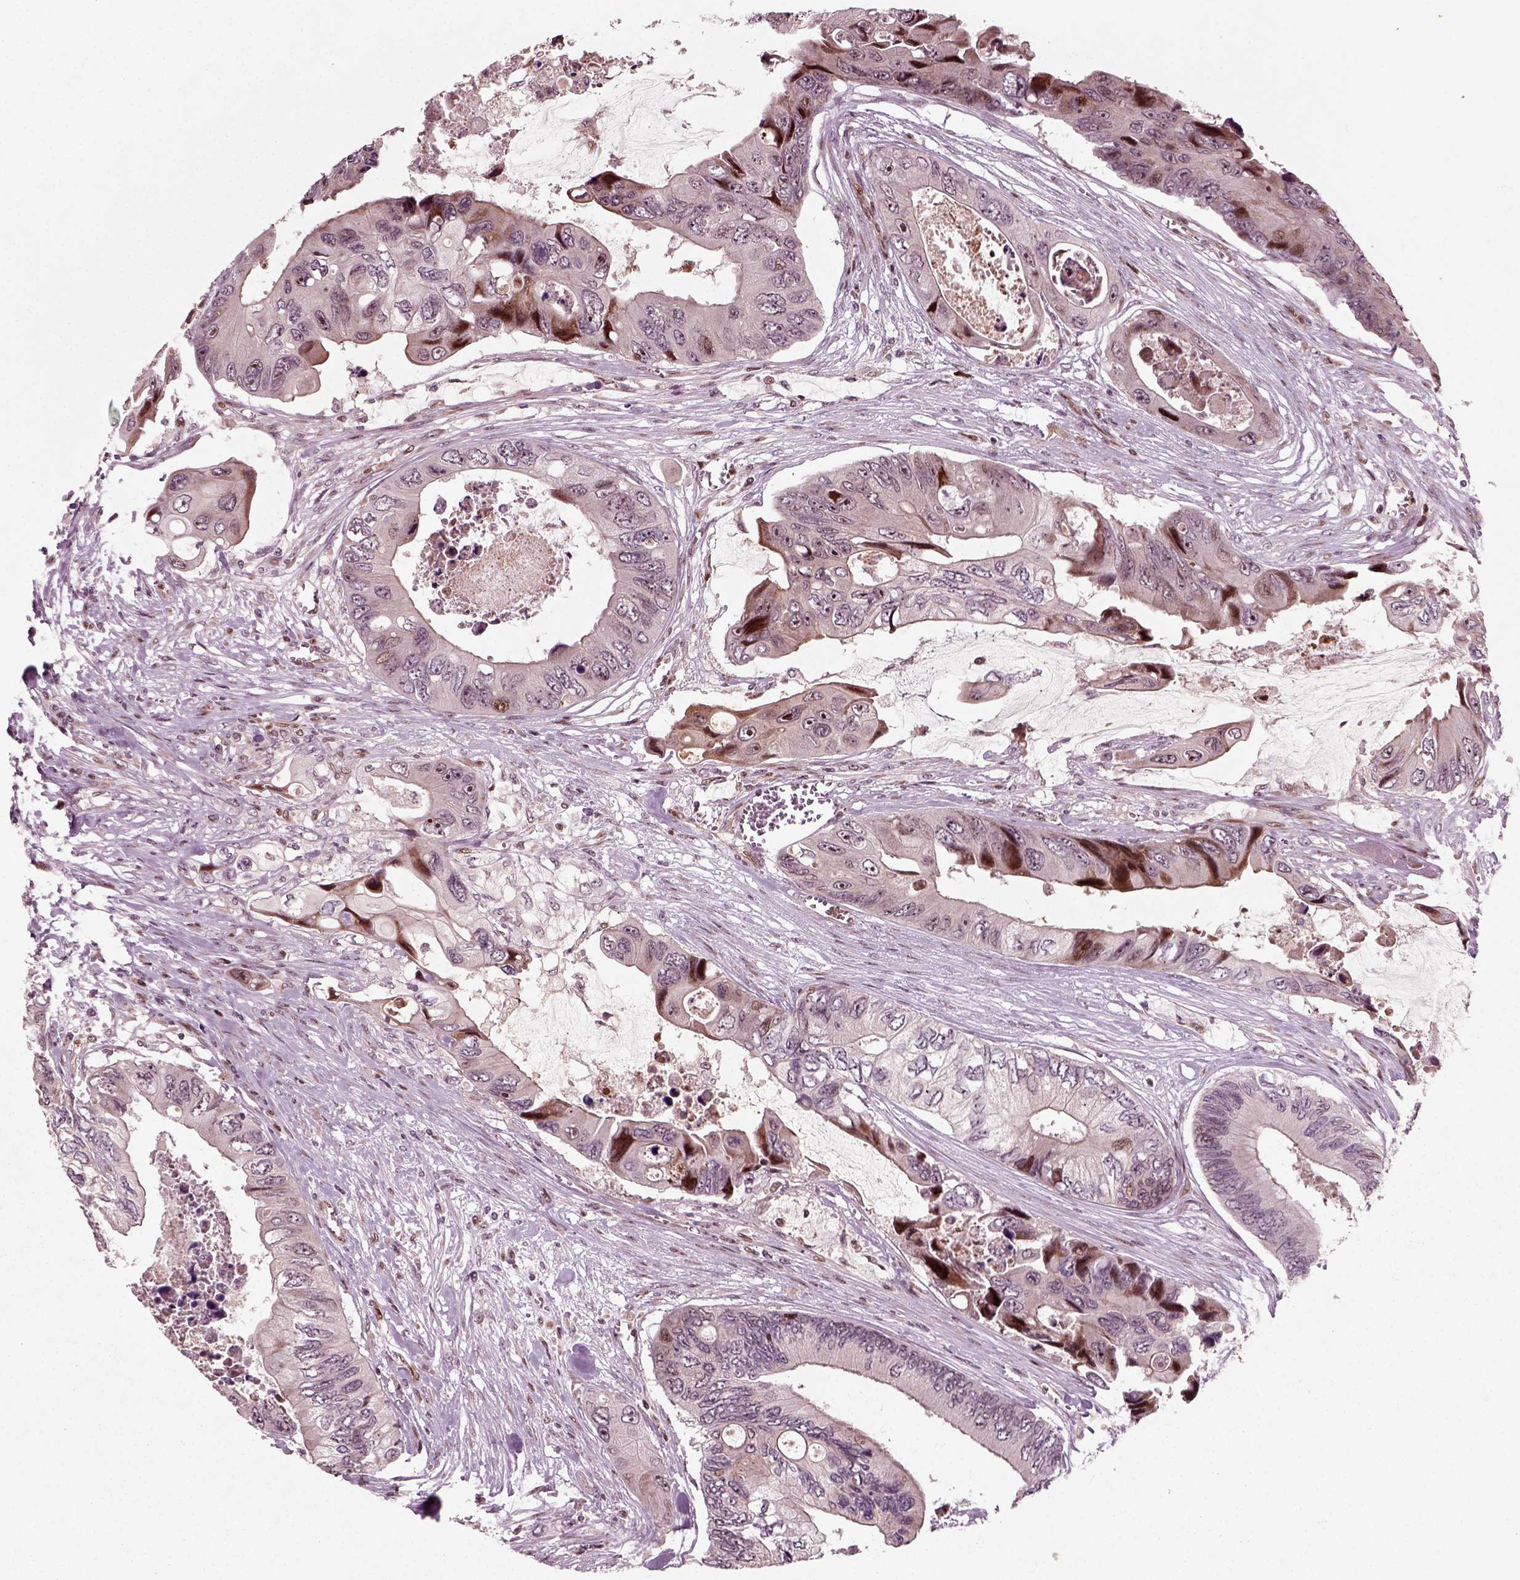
{"staining": {"intensity": "moderate", "quantity": "<25%", "location": "cytoplasmic/membranous"}, "tissue": "colorectal cancer", "cell_type": "Tumor cells", "image_type": "cancer", "snomed": [{"axis": "morphology", "description": "Adenocarcinoma, NOS"}, {"axis": "topography", "description": "Rectum"}], "caption": "Immunohistochemical staining of colorectal cancer (adenocarcinoma) reveals low levels of moderate cytoplasmic/membranous expression in approximately <25% of tumor cells.", "gene": "CDC14A", "patient": {"sex": "male", "age": 63}}